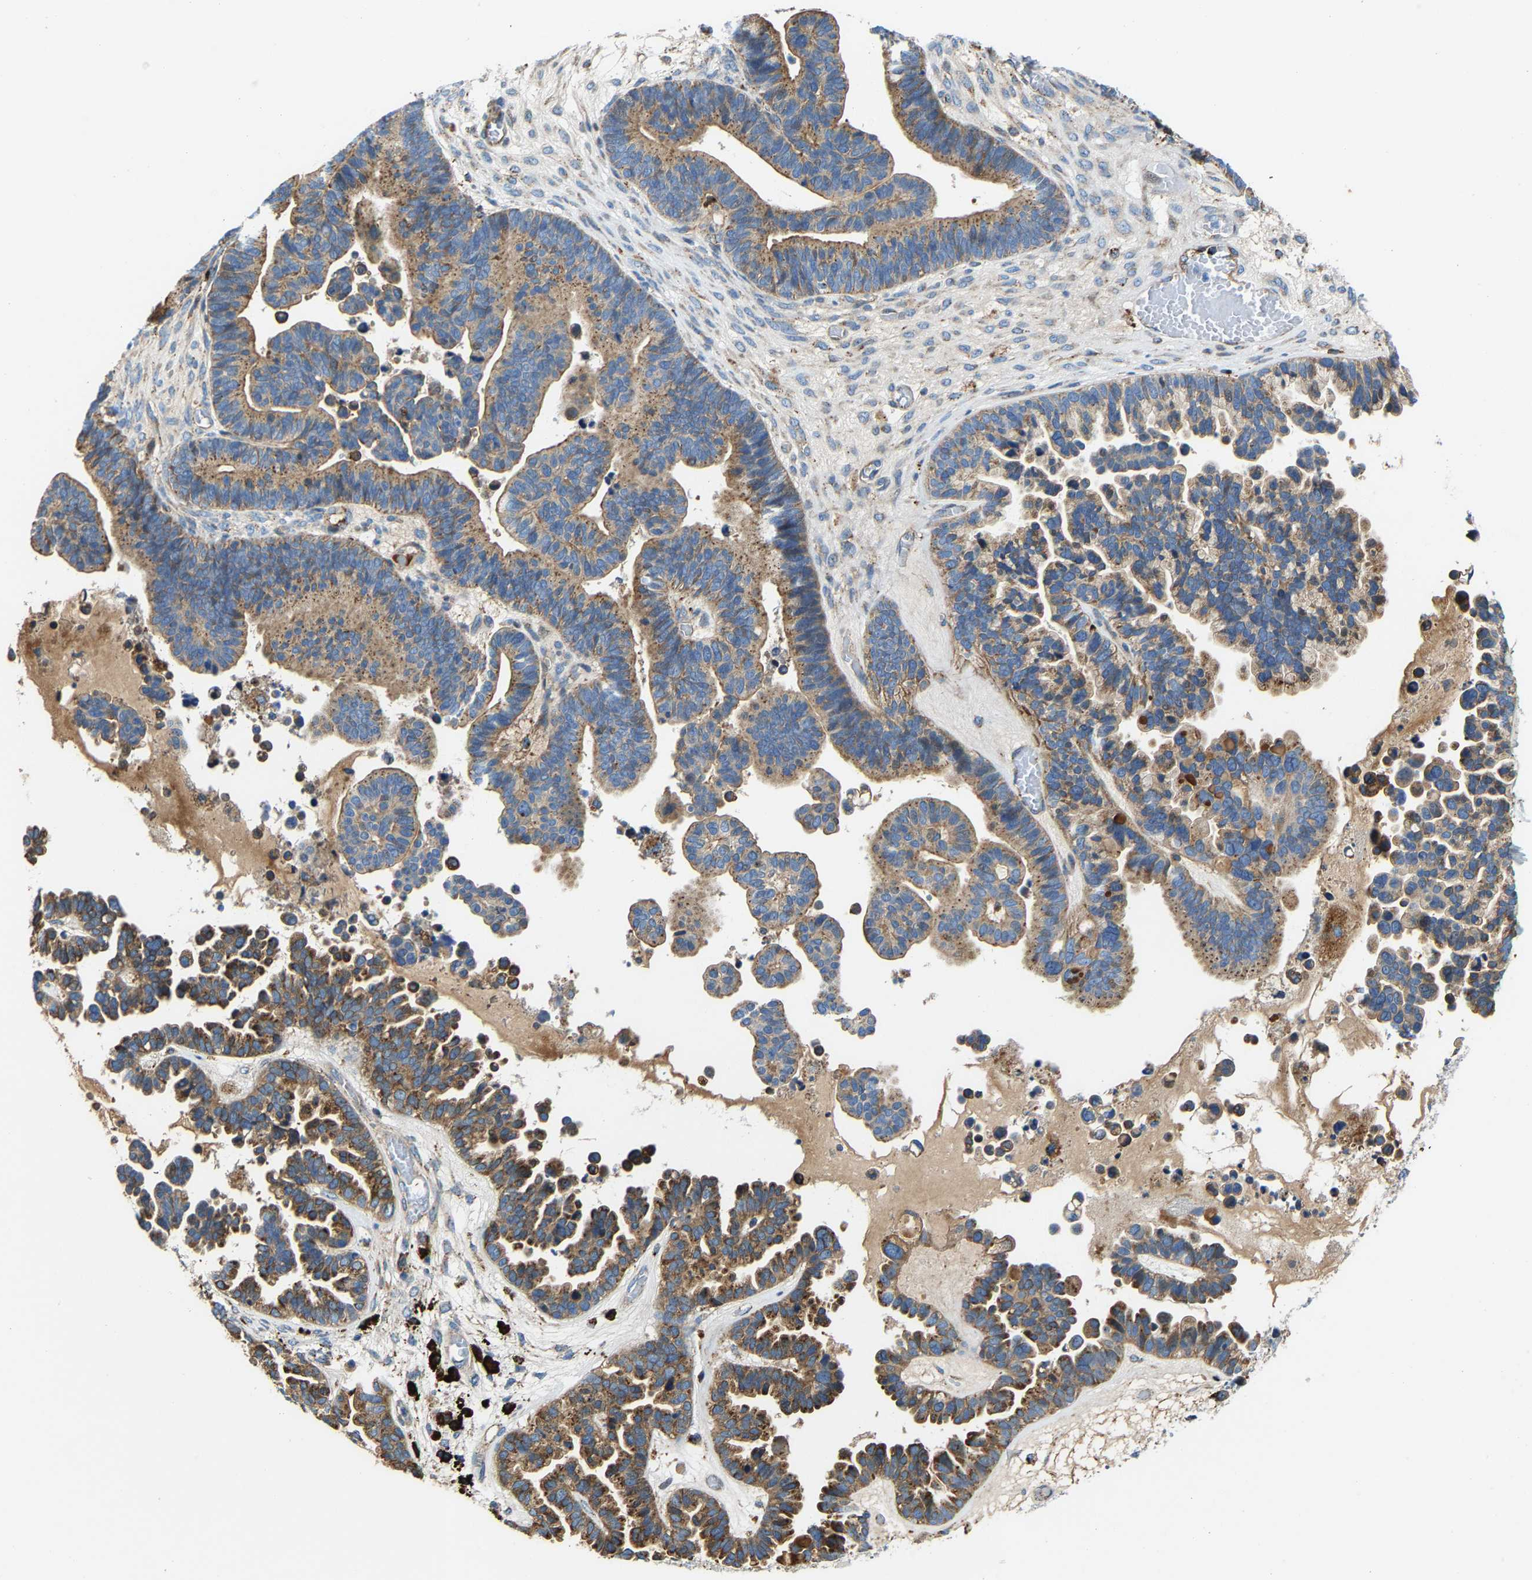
{"staining": {"intensity": "moderate", "quantity": ">75%", "location": "cytoplasmic/membranous"}, "tissue": "ovarian cancer", "cell_type": "Tumor cells", "image_type": "cancer", "snomed": [{"axis": "morphology", "description": "Cystadenocarcinoma, serous, NOS"}, {"axis": "topography", "description": "Ovary"}], "caption": "Human ovarian cancer (serous cystadenocarcinoma) stained with a protein marker demonstrates moderate staining in tumor cells.", "gene": "DPP7", "patient": {"sex": "female", "age": 56}}